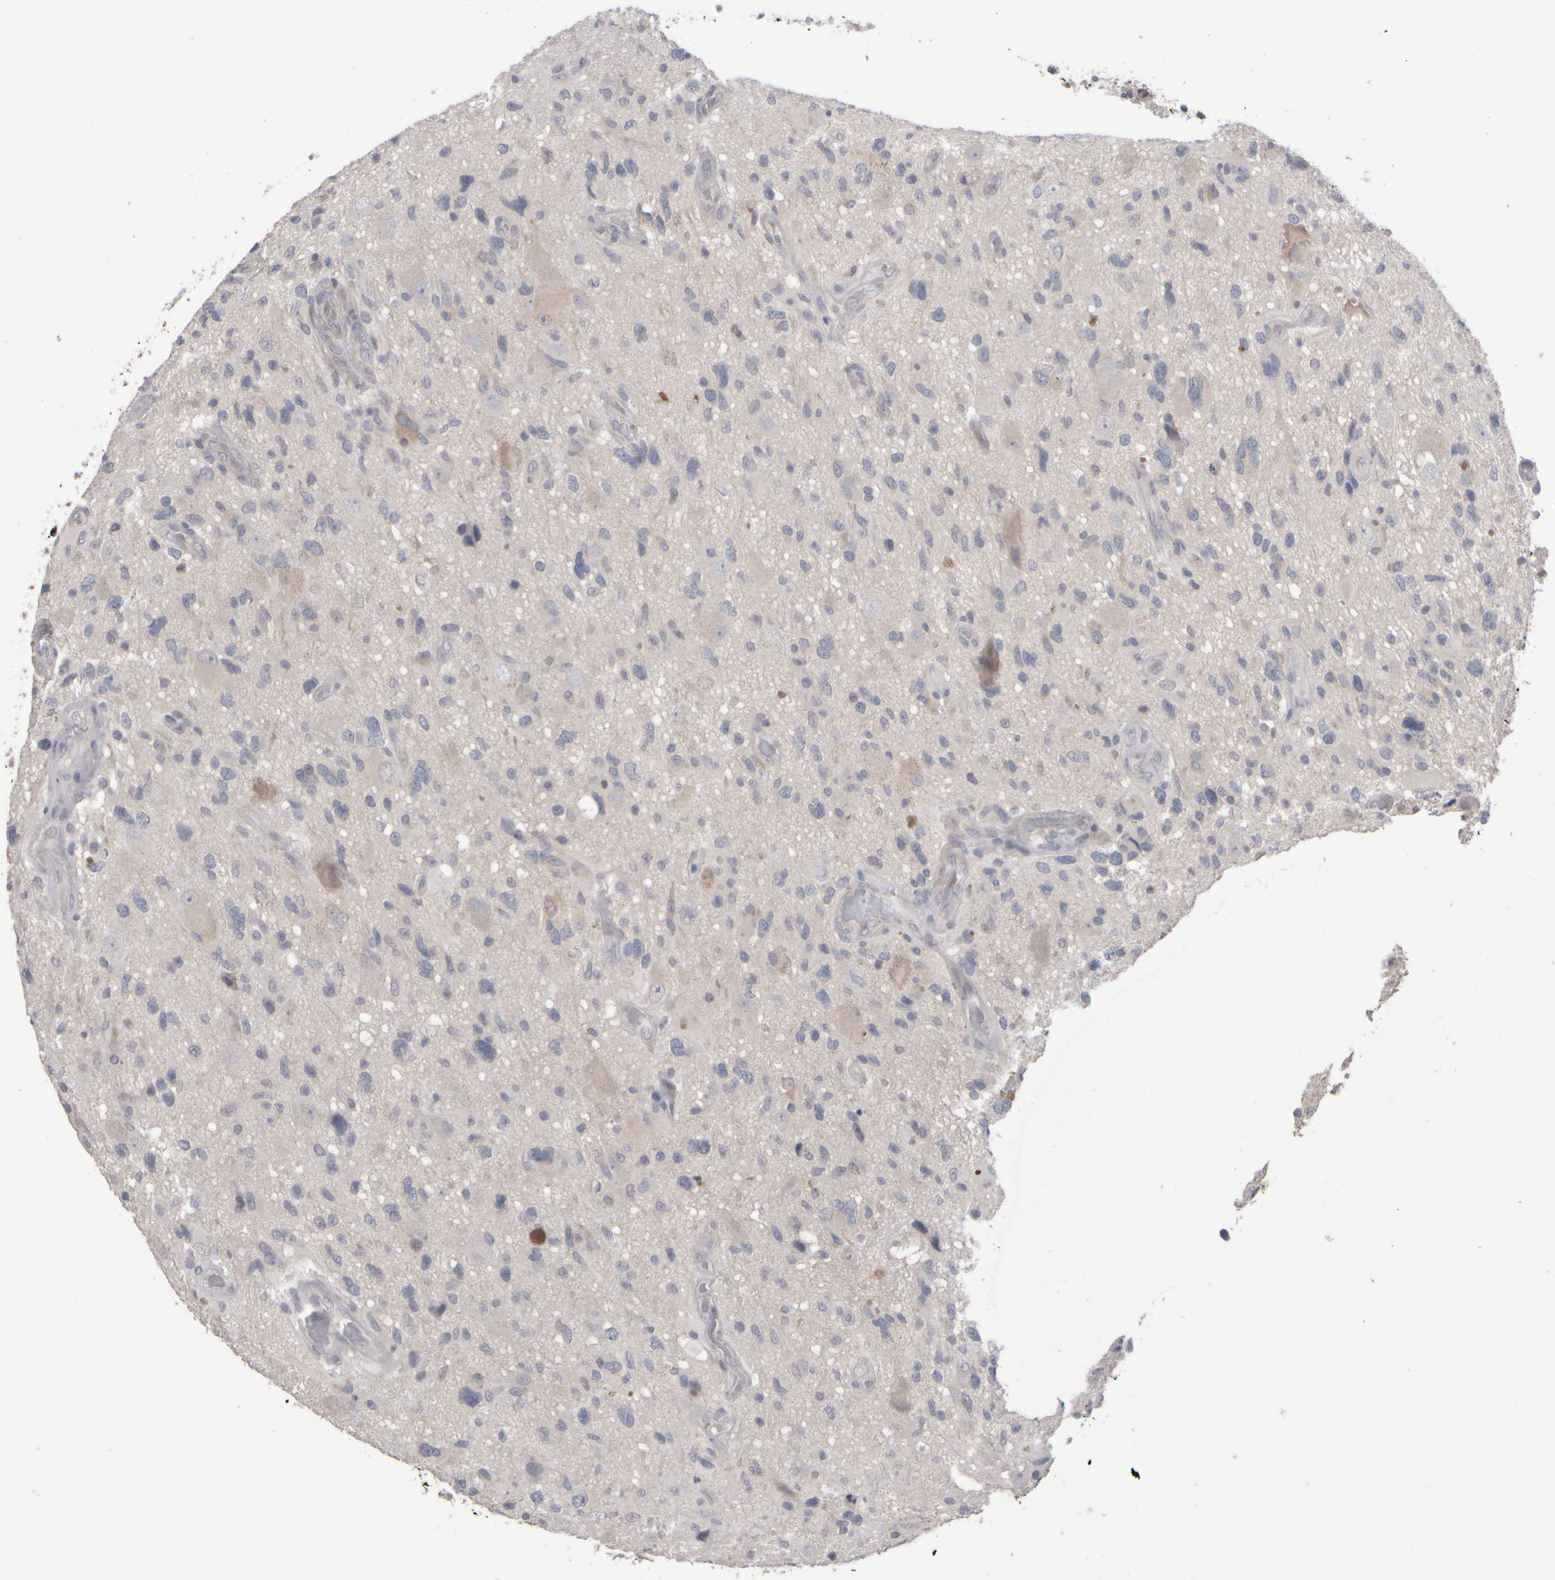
{"staining": {"intensity": "weak", "quantity": "<25%", "location": "cytoplasmic/membranous"}, "tissue": "glioma", "cell_type": "Tumor cells", "image_type": "cancer", "snomed": [{"axis": "morphology", "description": "Glioma, malignant, High grade"}, {"axis": "topography", "description": "Brain"}], "caption": "DAB immunohistochemical staining of human glioma displays no significant positivity in tumor cells. (DAB immunohistochemistry (IHC) visualized using brightfield microscopy, high magnification).", "gene": "EPHX2", "patient": {"sex": "male", "age": 33}}